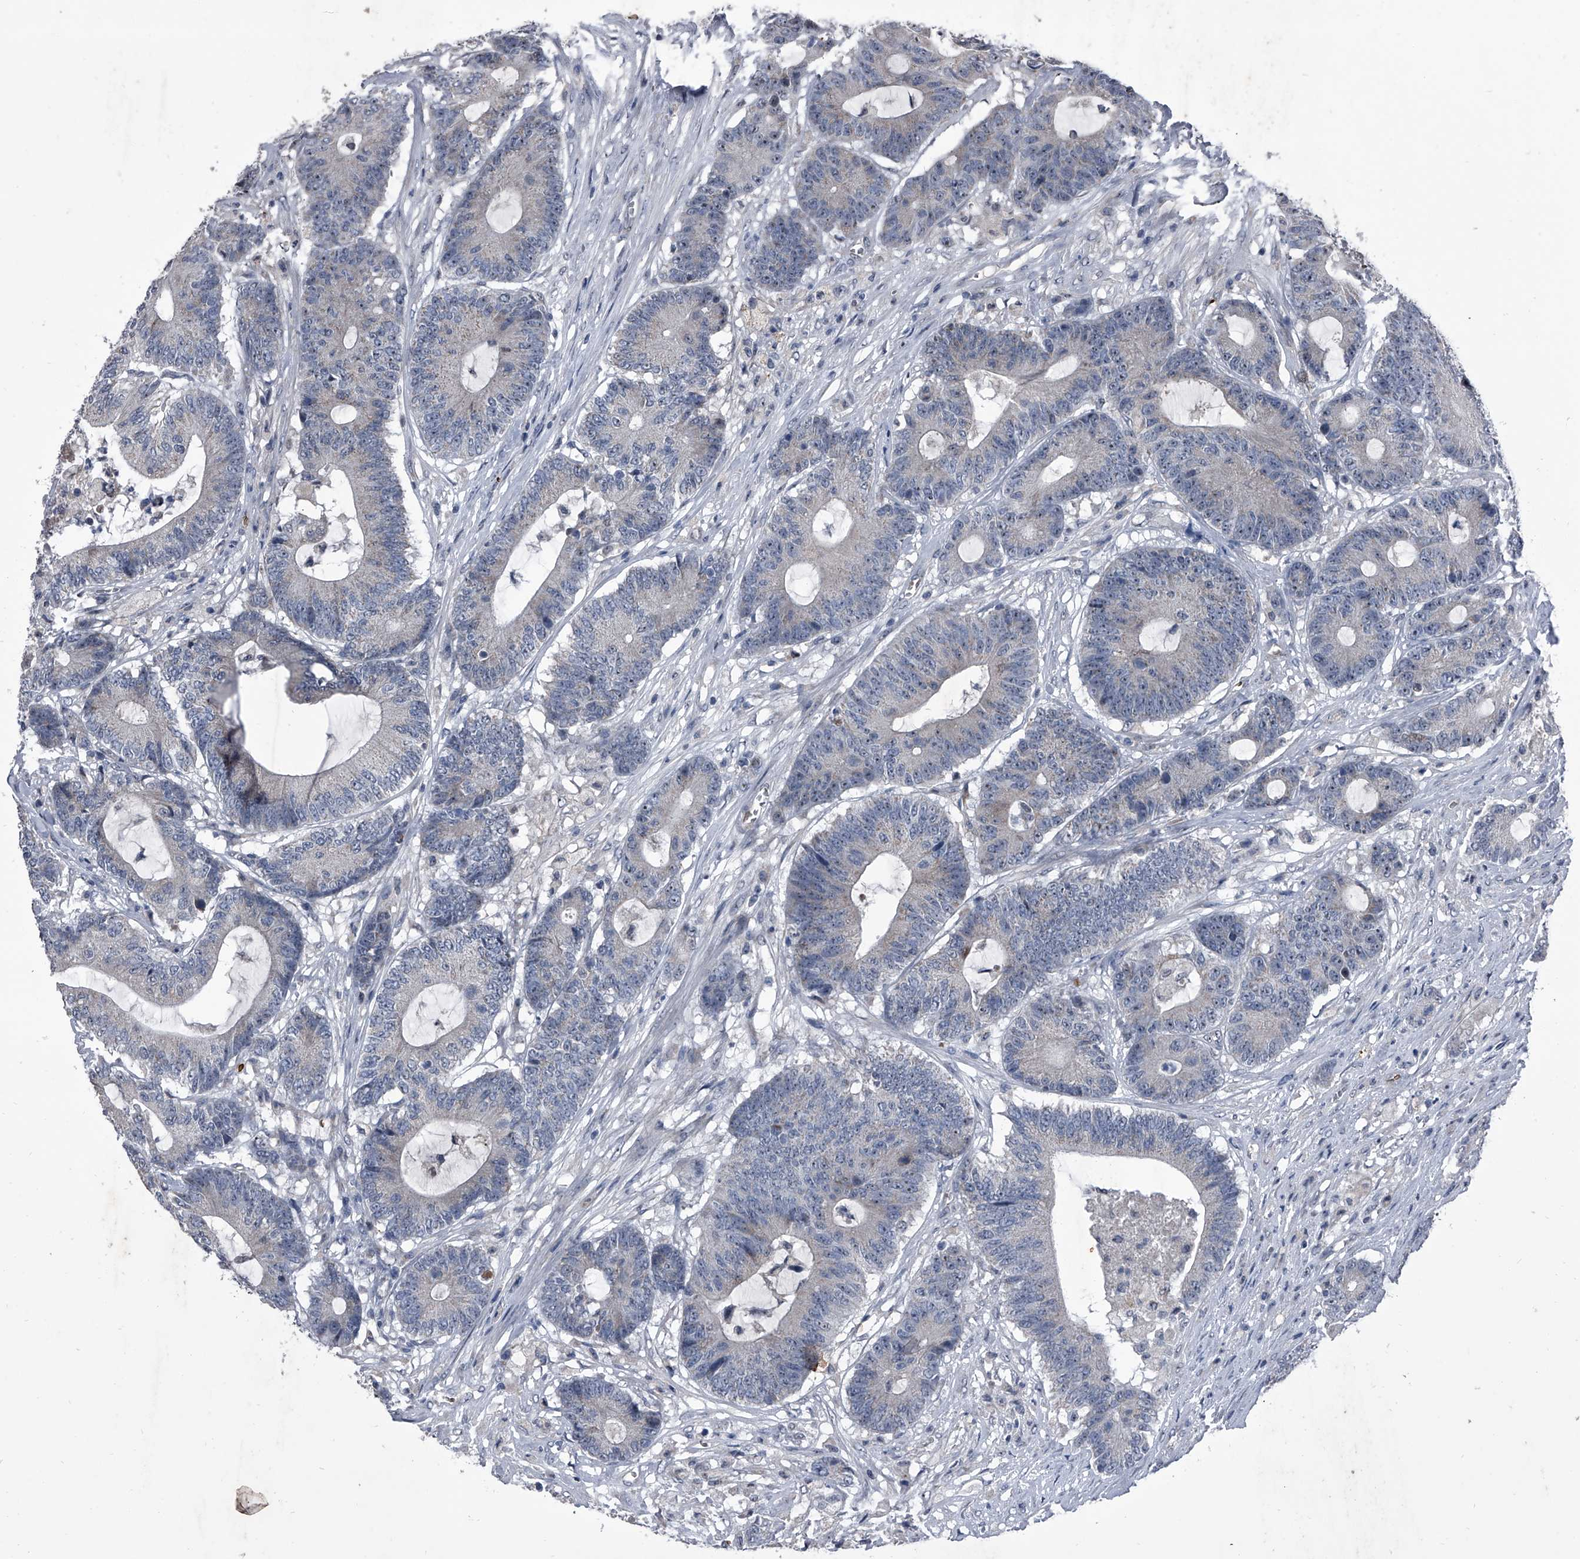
{"staining": {"intensity": "negative", "quantity": "none", "location": "none"}, "tissue": "colorectal cancer", "cell_type": "Tumor cells", "image_type": "cancer", "snomed": [{"axis": "morphology", "description": "Adenocarcinoma, NOS"}, {"axis": "topography", "description": "Colon"}], "caption": "High magnification brightfield microscopy of adenocarcinoma (colorectal) stained with DAB (3,3'-diaminobenzidine) (brown) and counterstained with hematoxylin (blue): tumor cells show no significant positivity.", "gene": "CEP85L", "patient": {"sex": "female", "age": 84}}